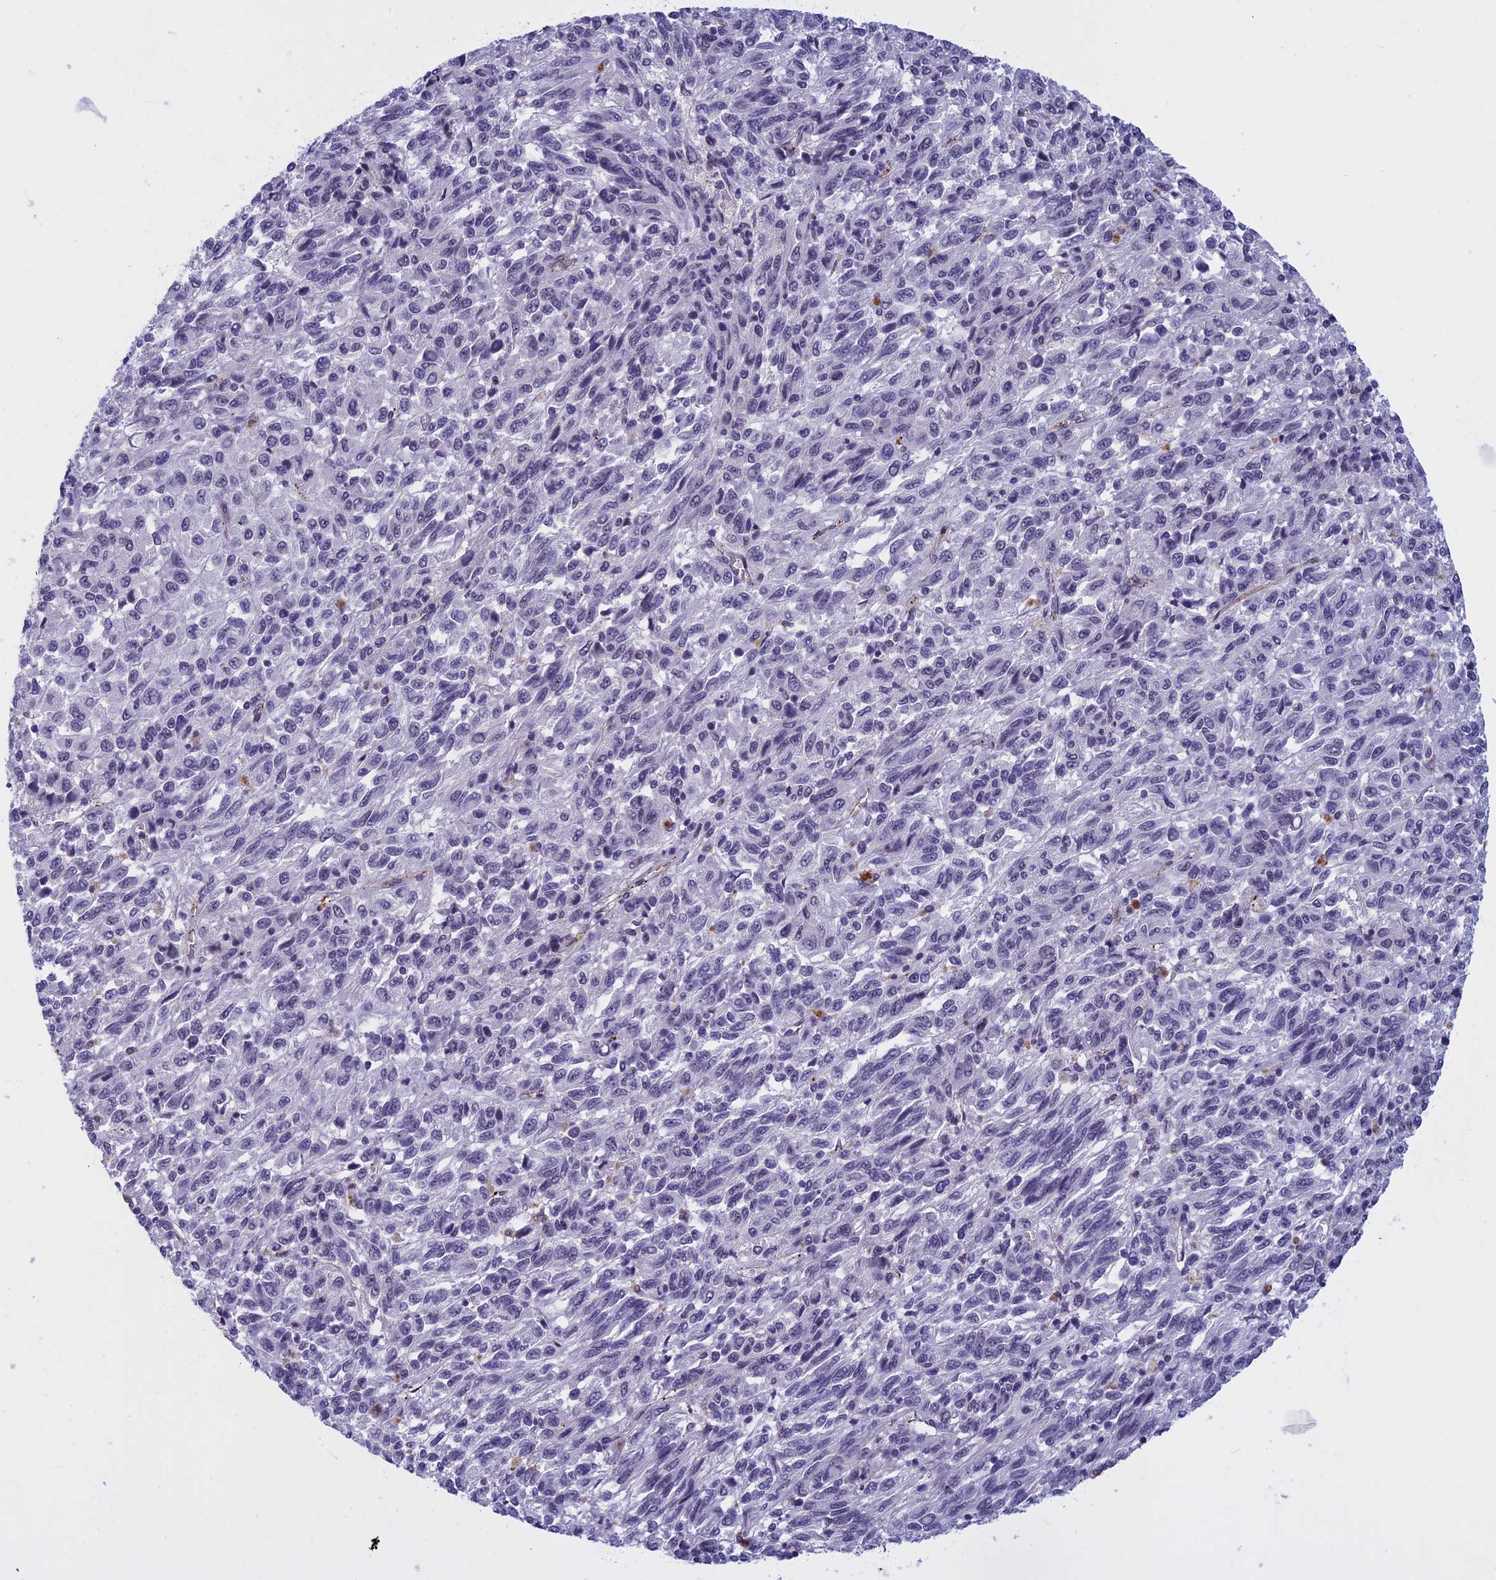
{"staining": {"intensity": "negative", "quantity": "none", "location": "none"}, "tissue": "melanoma", "cell_type": "Tumor cells", "image_type": "cancer", "snomed": [{"axis": "morphology", "description": "Malignant melanoma, Metastatic site"}, {"axis": "topography", "description": "Lung"}], "caption": "Immunohistochemistry (IHC) image of human melanoma stained for a protein (brown), which demonstrates no staining in tumor cells.", "gene": "NIPBL", "patient": {"sex": "male", "age": 64}}